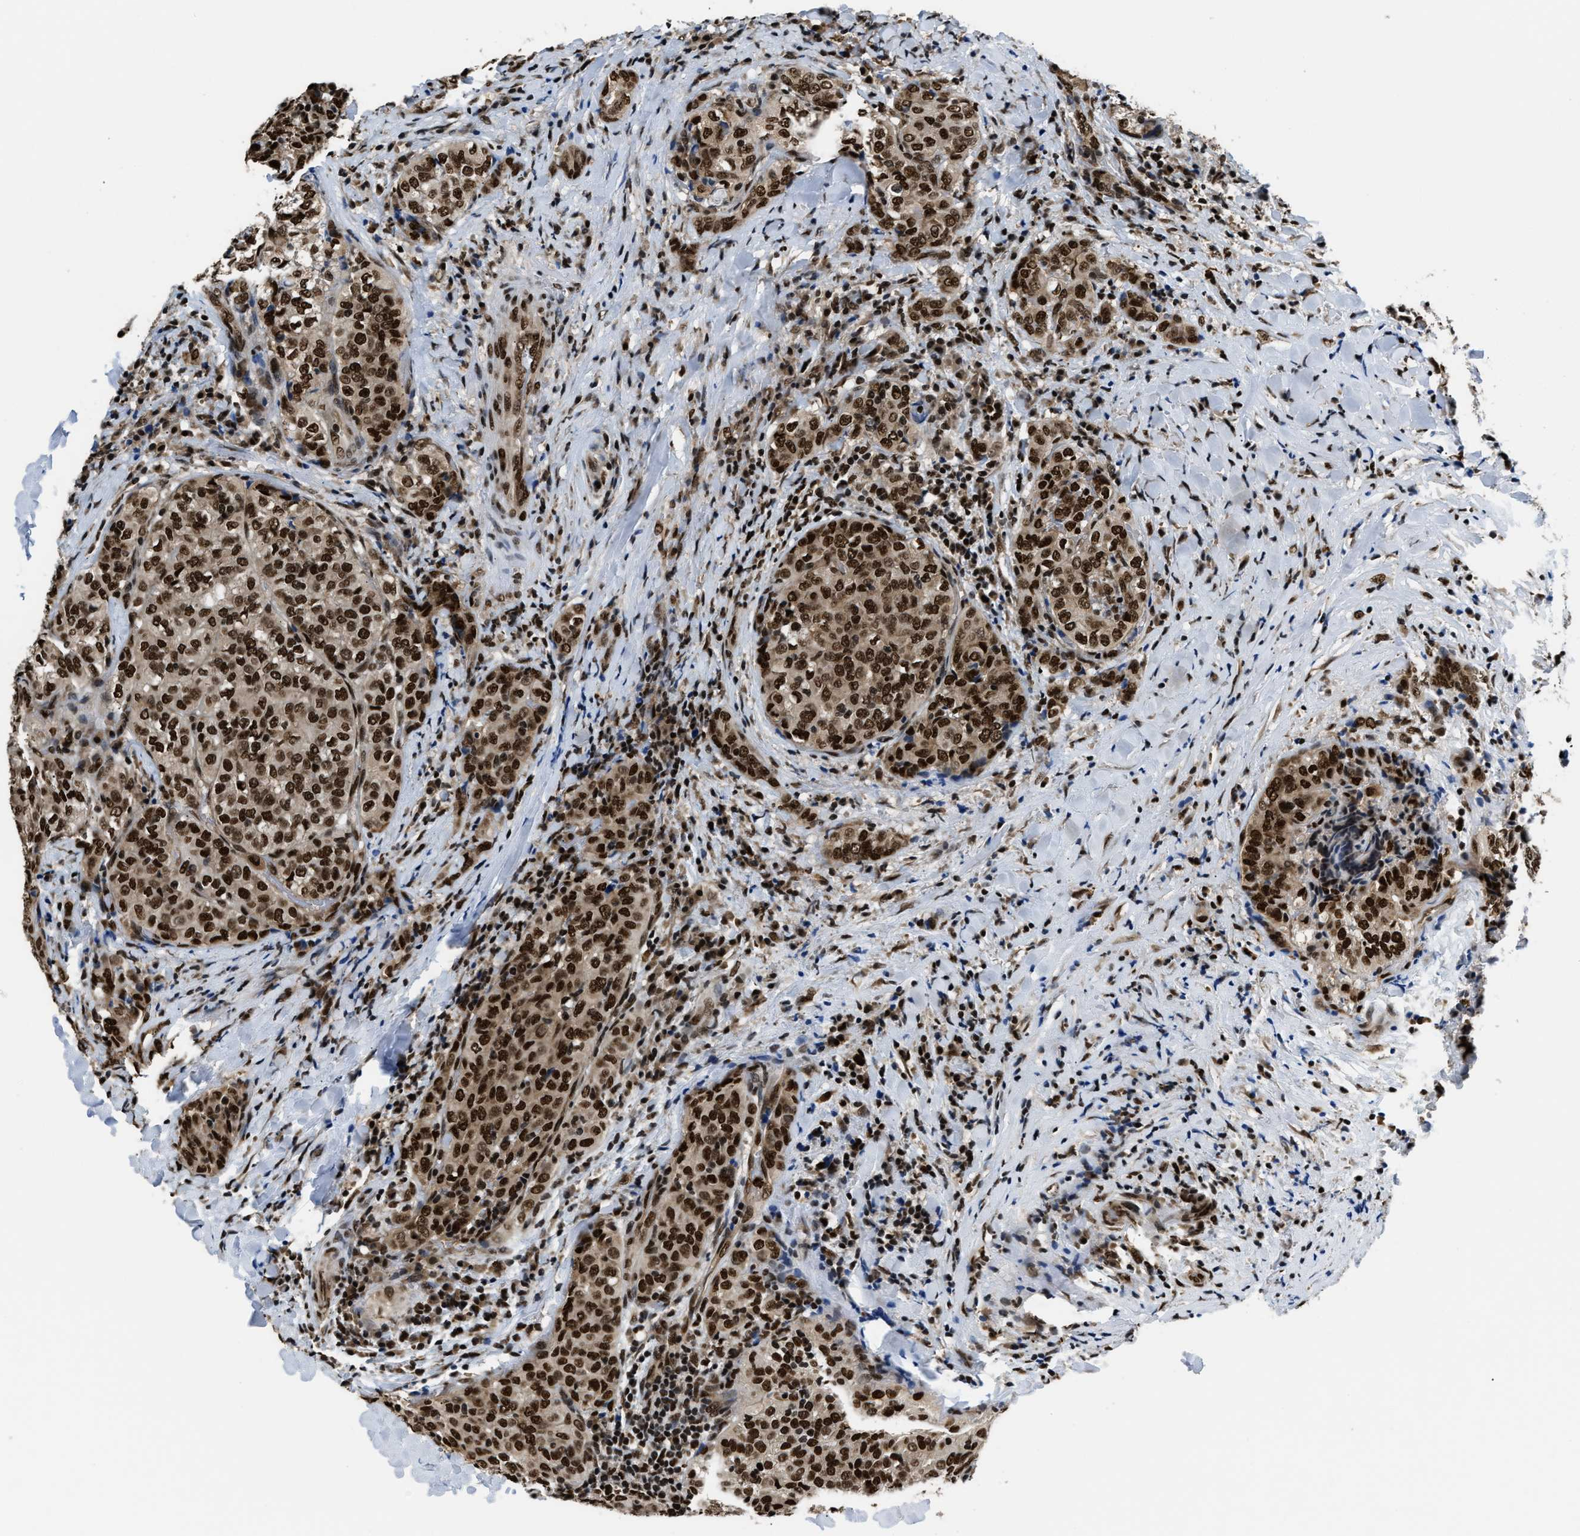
{"staining": {"intensity": "strong", "quantity": ">75%", "location": "cytoplasmic/membranous,nuclear"}, "tissue": "thyroid cancer", "cell_type": "Tumor cells", "image_type": "cancer", "snomed": [{"axis": "morphology", "description": "Normal tissue, NOS"}, {"axis": "morphology", "description": "Papillary adenocarcinoma, NOS"}, {"axis": "topography", "description": "Thyroid gland"}], "caption": "Strong cytoplasmic/membranous and nuclear protein expression is seen in approximately >75% of tumor cells in thyroid papillary adenocarcinoma.", "gene": "CCNDBP1", "patient": {"sex": "female", "age": 30}}